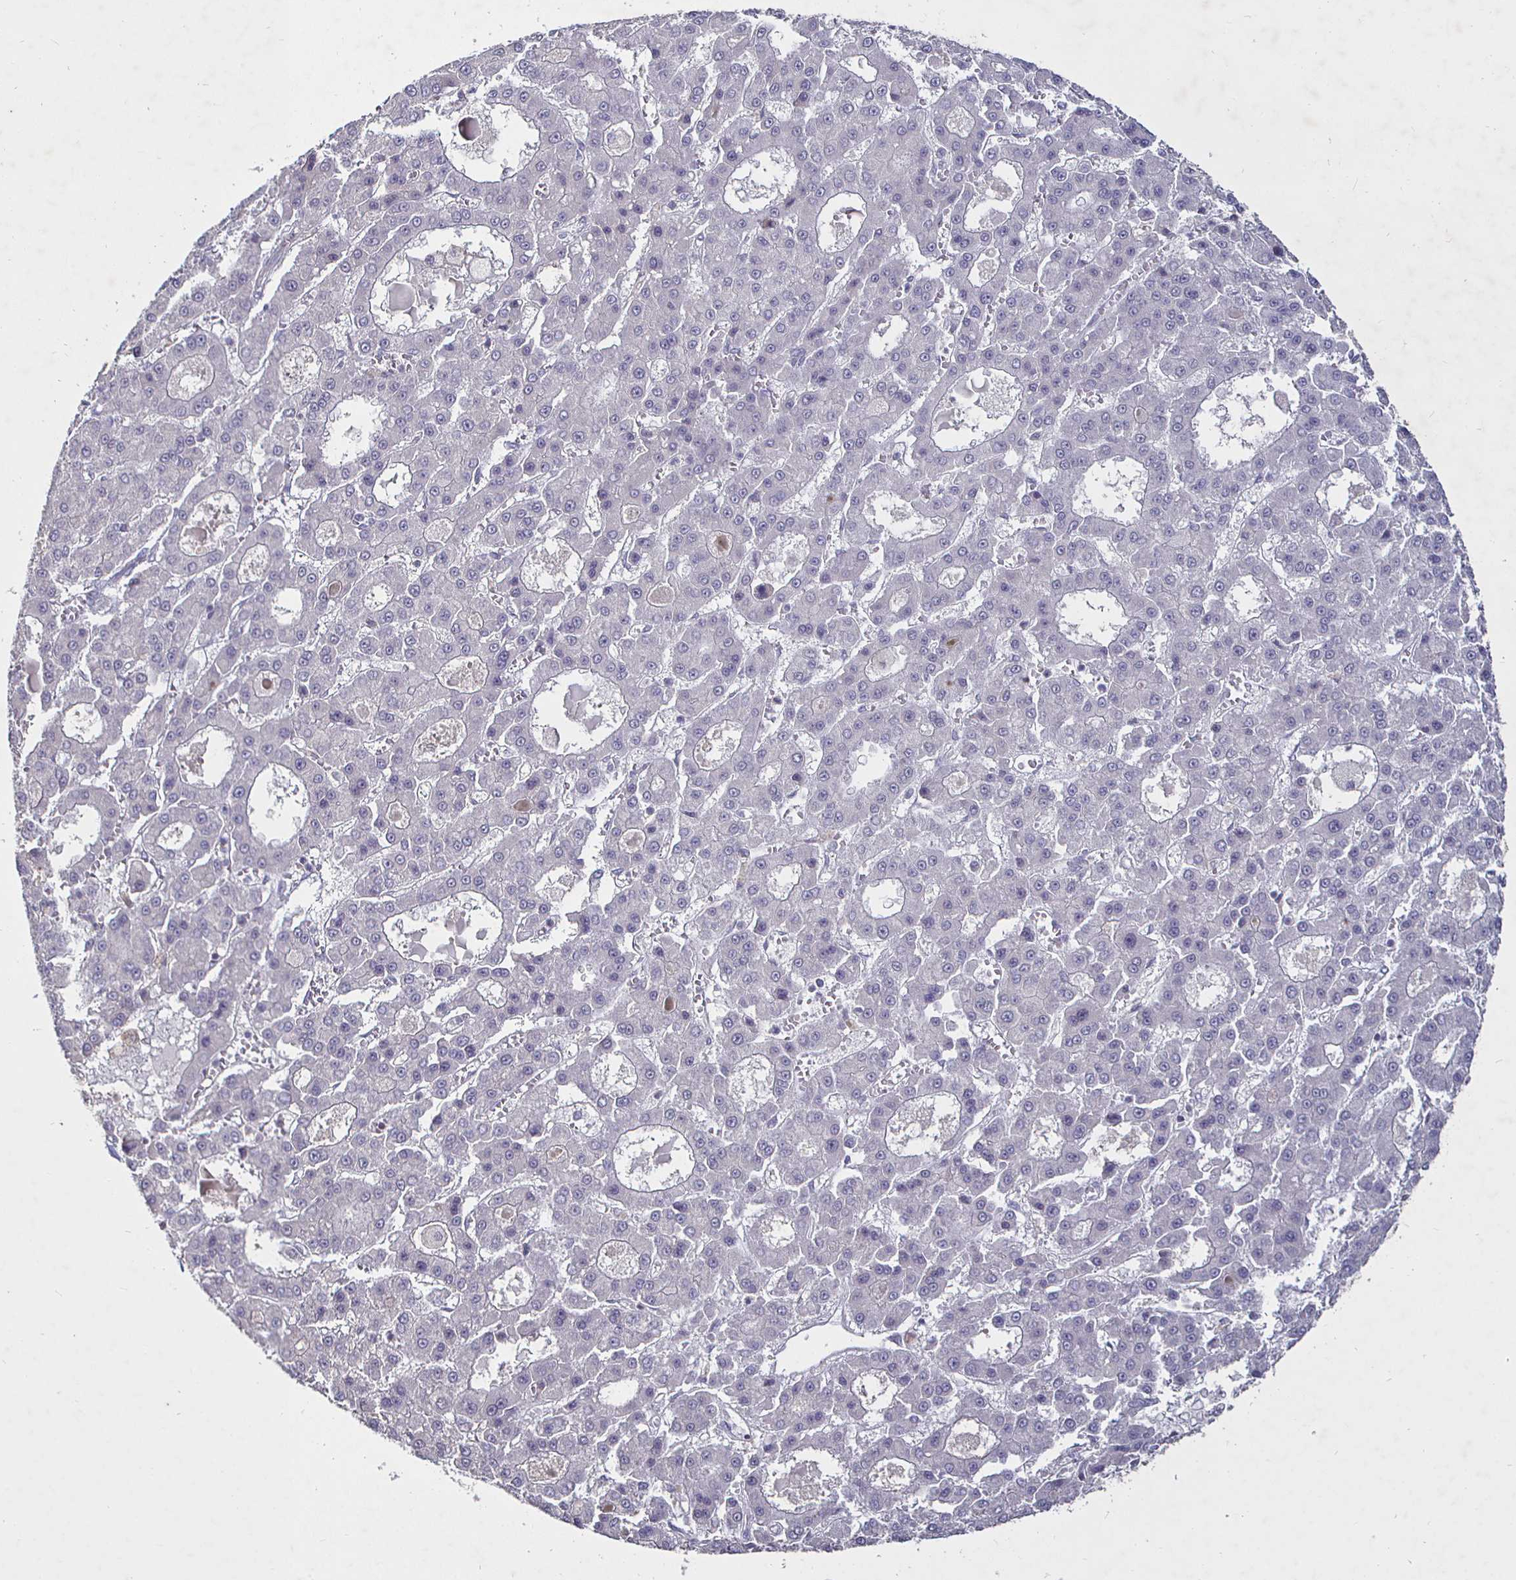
{"staining": {"intensity": "negative", "quantity": "none", "location": "none"}, "tissue": "liver cancer", "cell_type": "Tumor cells", "image_type": "cancer", "snomed": [{"axis": "morphology", "description": "Carcinoma, Hepatocellular, NOS"}, {"axis": "topography", "description": "Liver"}], "caption": "The photomicrograph displays no staining of tumor cells in liver hepatocellular carcinoma. Brightfield microscopy of immunohistochemistry stained with DAB (3,3'-diaminobenzidine) (brown) and hematoxylin (blue), captured at high magnification.", "gene": "MLH1", "patient": {"sex": "male", "age": 70}}